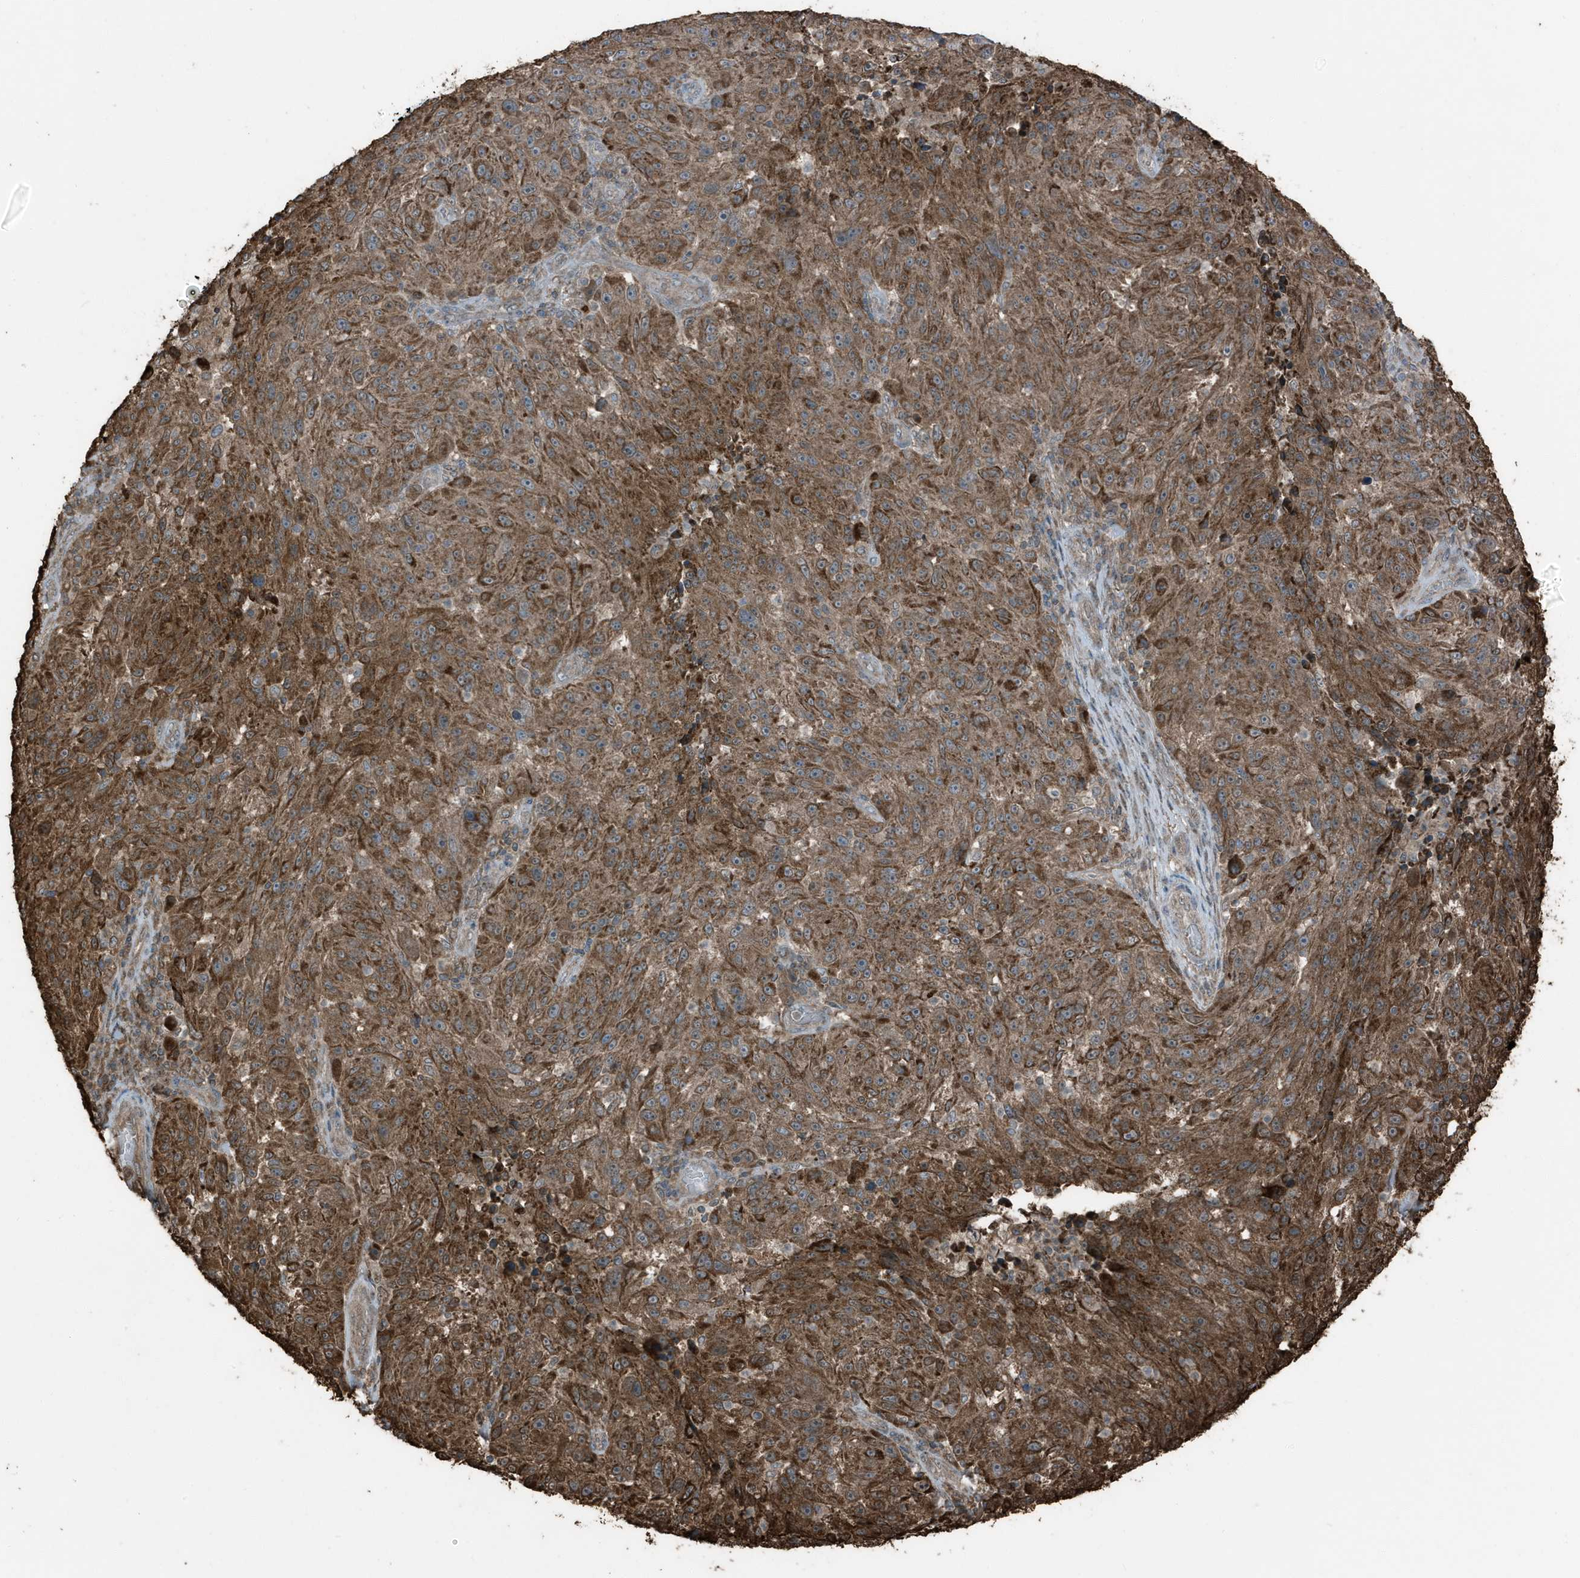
{"staining": {"intensity": "strong", "quantity": ">75%", "location": "cytoplasmic/membranous"}, "tissue": "melanoma", "cell_type": "Tumor cells", "image_type": "cancer", "snomed": [{"axis": "morphology", "description": "Malignant melanoma, NOS"}, {"axis": "topography", "description": "Skin"}], "caption": "This image displays malignant melanoma stained with IHC to label a protein in brown. The cytoplasmic/membranous of tumor cells show strong positivity for the protein. Nuclei are counter-stained blue.", "gene": "AZI2", "patient": {"sex": "male", "age": 53}}